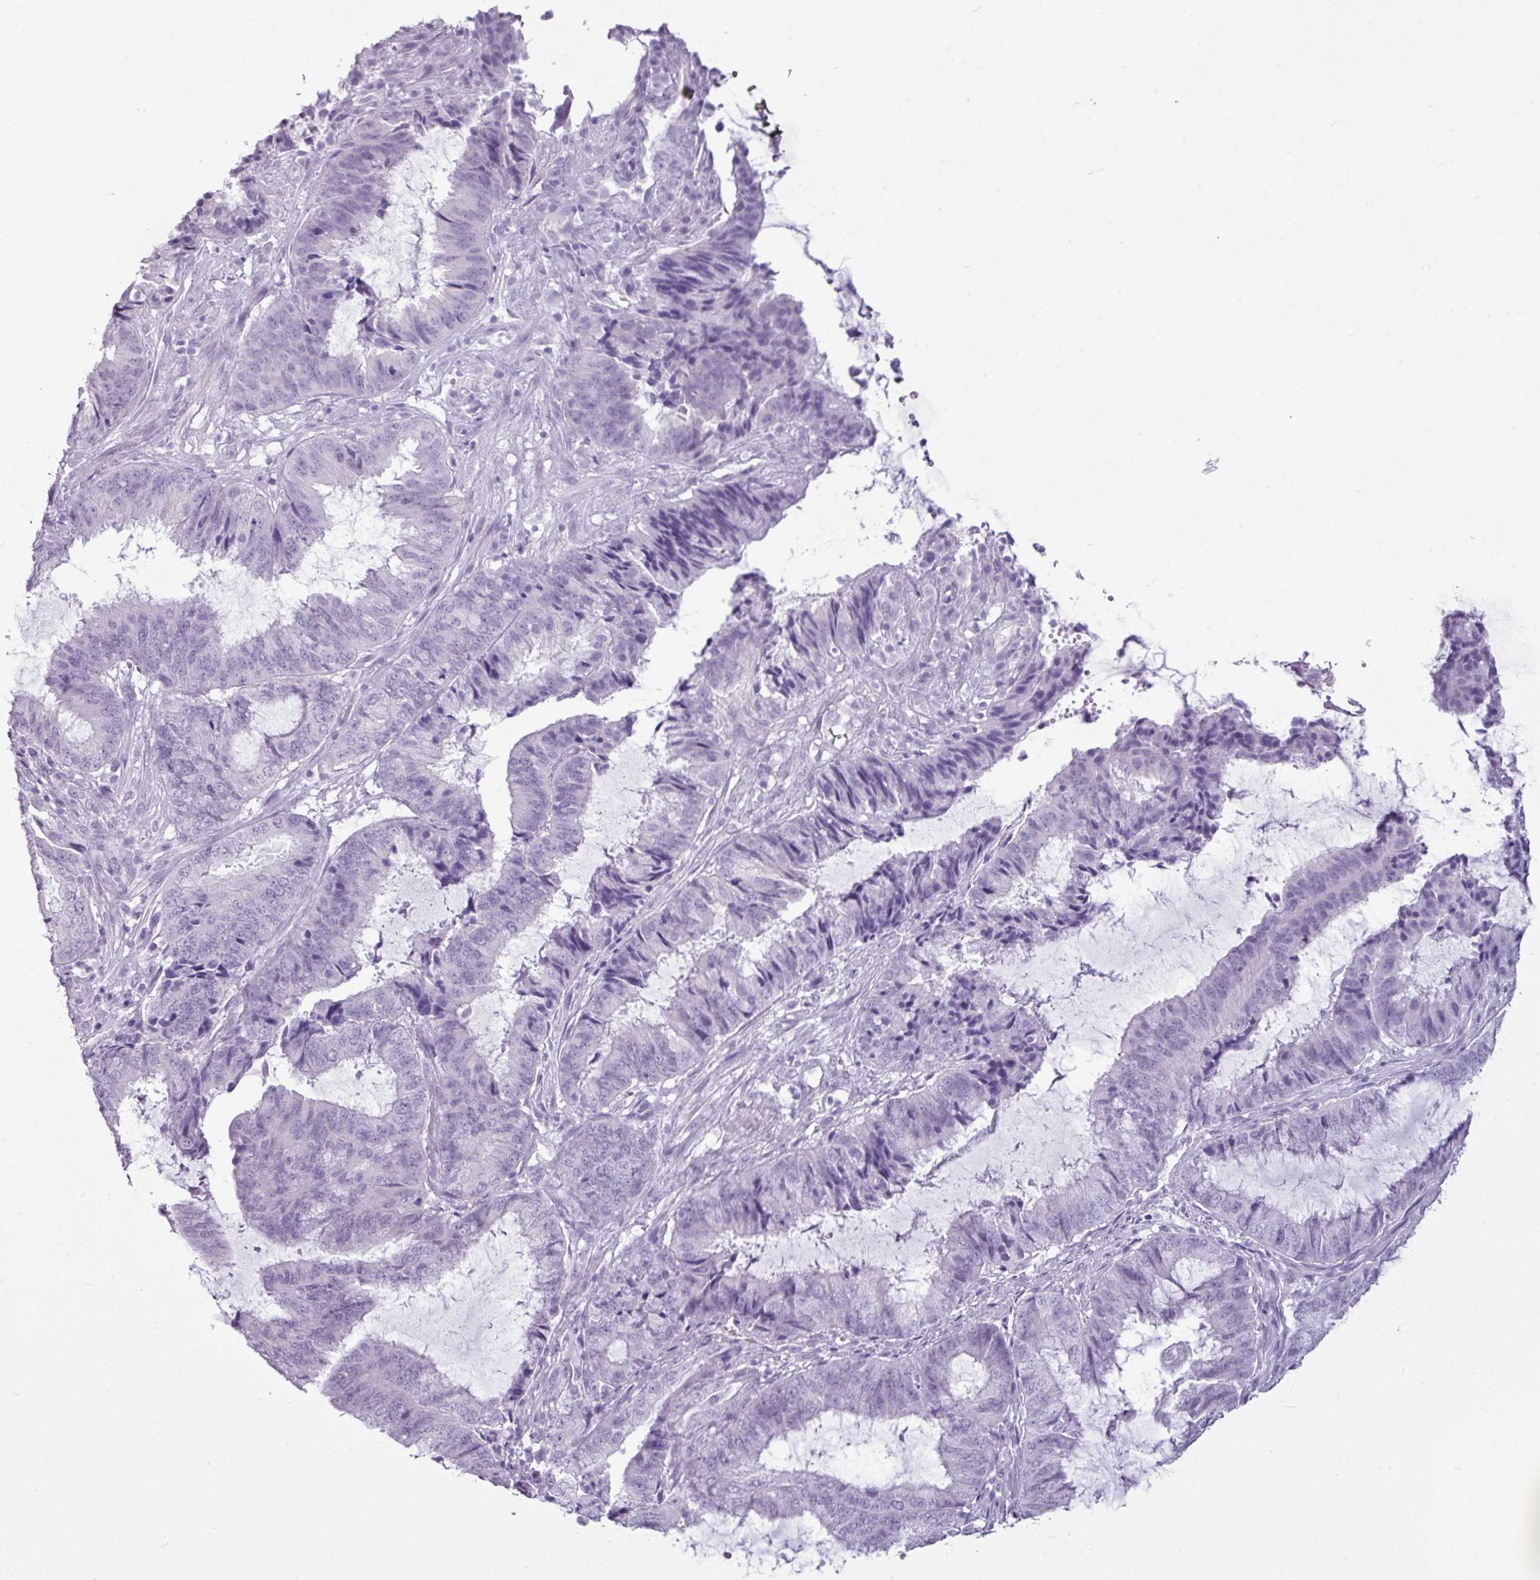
{"staining": {"intensity": "negative", "quantity": "none", "location": "none"}, "tissue": "endometrial cancer", "cell_type": "Tumor cells", "image_type": "cancer", "snomed": [{"axis": "morphology", "description": "Adenocarcinoma, NOS"}, {"axis": "topography", "description": "Endometrium"}], "caption": "The immunohistochemistry (IHC) micrograph has no significant positivity in tumor cells of endometrial cancer (adenocarcinoma) tissue.", "gene": "AMY2A", "patient": {"sex": "female", "age": 51}}